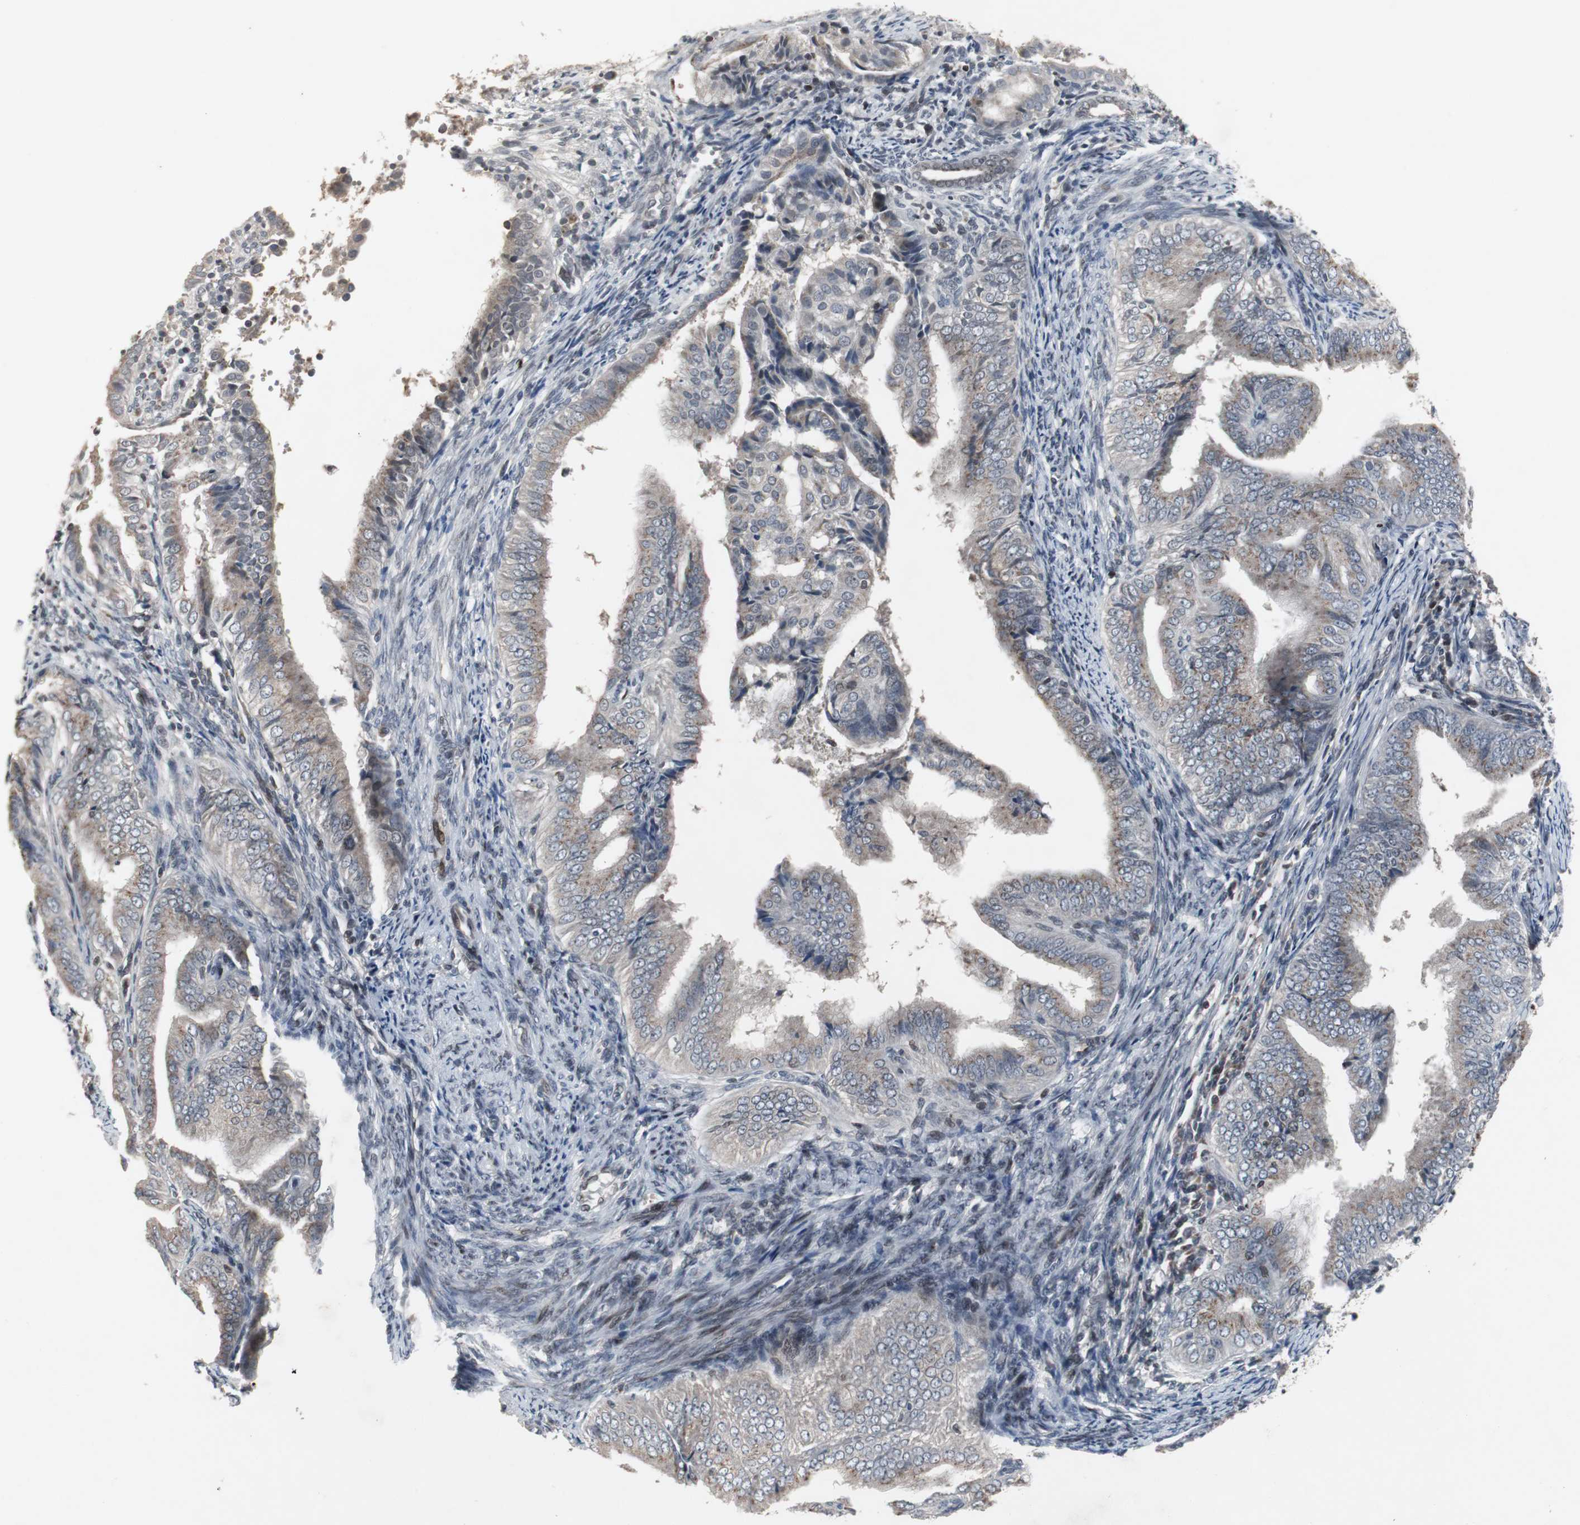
{"staining": {"intensity": "moderate", "quantity": "25%-75%", "location": "cytoplasmic/membranous"}, "tissue": "endometrial cancer", "cell_type": "Tumor cells", "image_type": "cancer", "snomed": [{"axis": "morphology", "description": "Adenocarcinoma, NOS"}, {"axis": "topography", "description": "Endometrium"}], "caption": "Human adenocarcinoma (endometrial) stained with a brown dye exhibits moderate cytoplasmic/membranous positive positivity in about 25%-75% of tumor cells.", "gene": "ZNF396", "patient": {"sex": "female", "age": 58}}